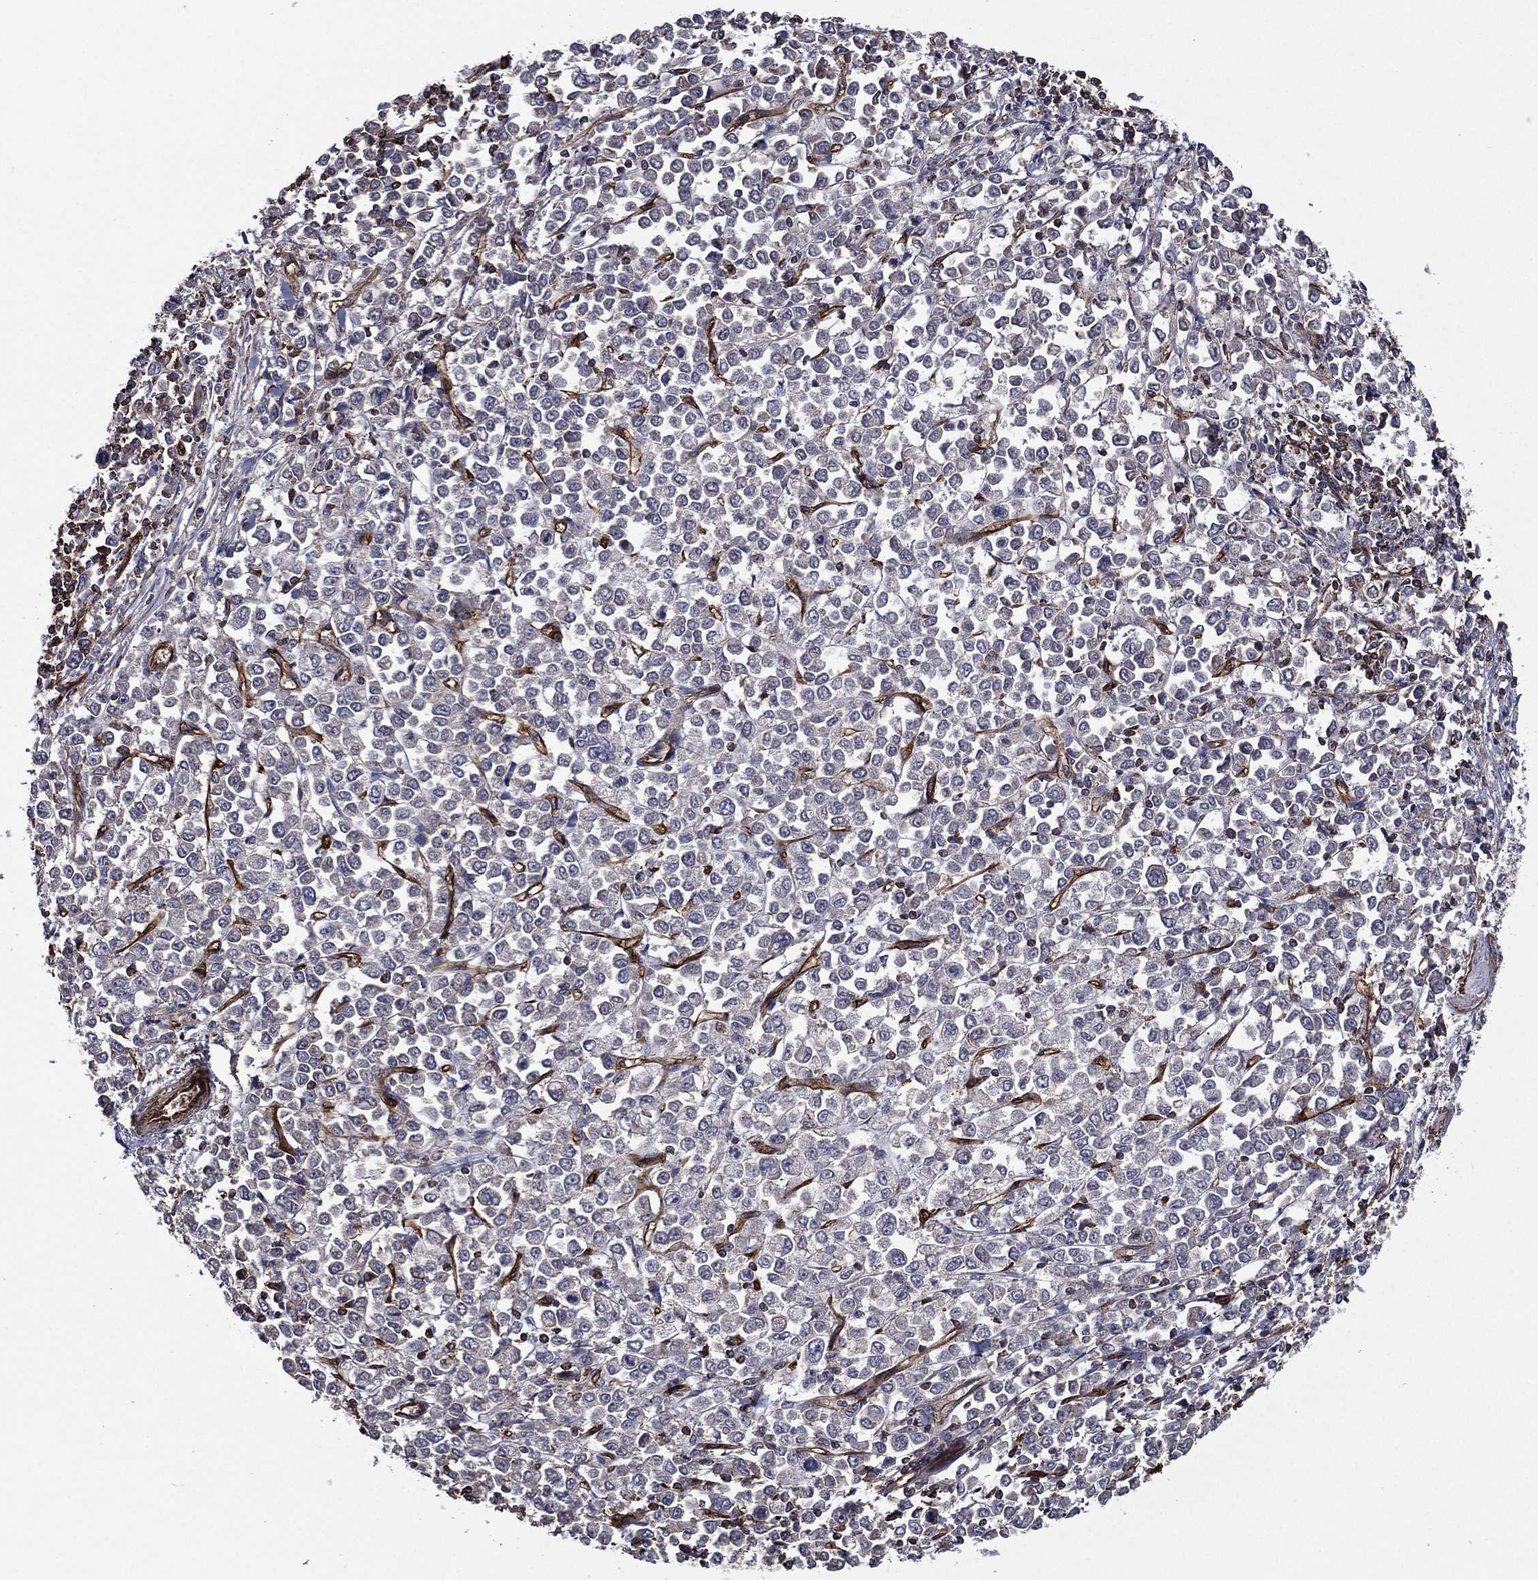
{"staining": {"intensity": "negative", "quantity": "none", "location": "none"}, "tissue": "stomach cancer", "cell_type": "Tumor cells", "image_type": "cancer", "snomed": [{"axis": "morphology", "description": "Adenocarcinoma, NOS"}, {"axis": "topography", "description": "Stomach, upper"}], "caption": "The immunohistochemistry photomicrograph has no significant expression in tumor cells of stomach adenocarcinoma tissue.", "gene": "PLPP3", "patient": {"sex": "male", "age": 70}}